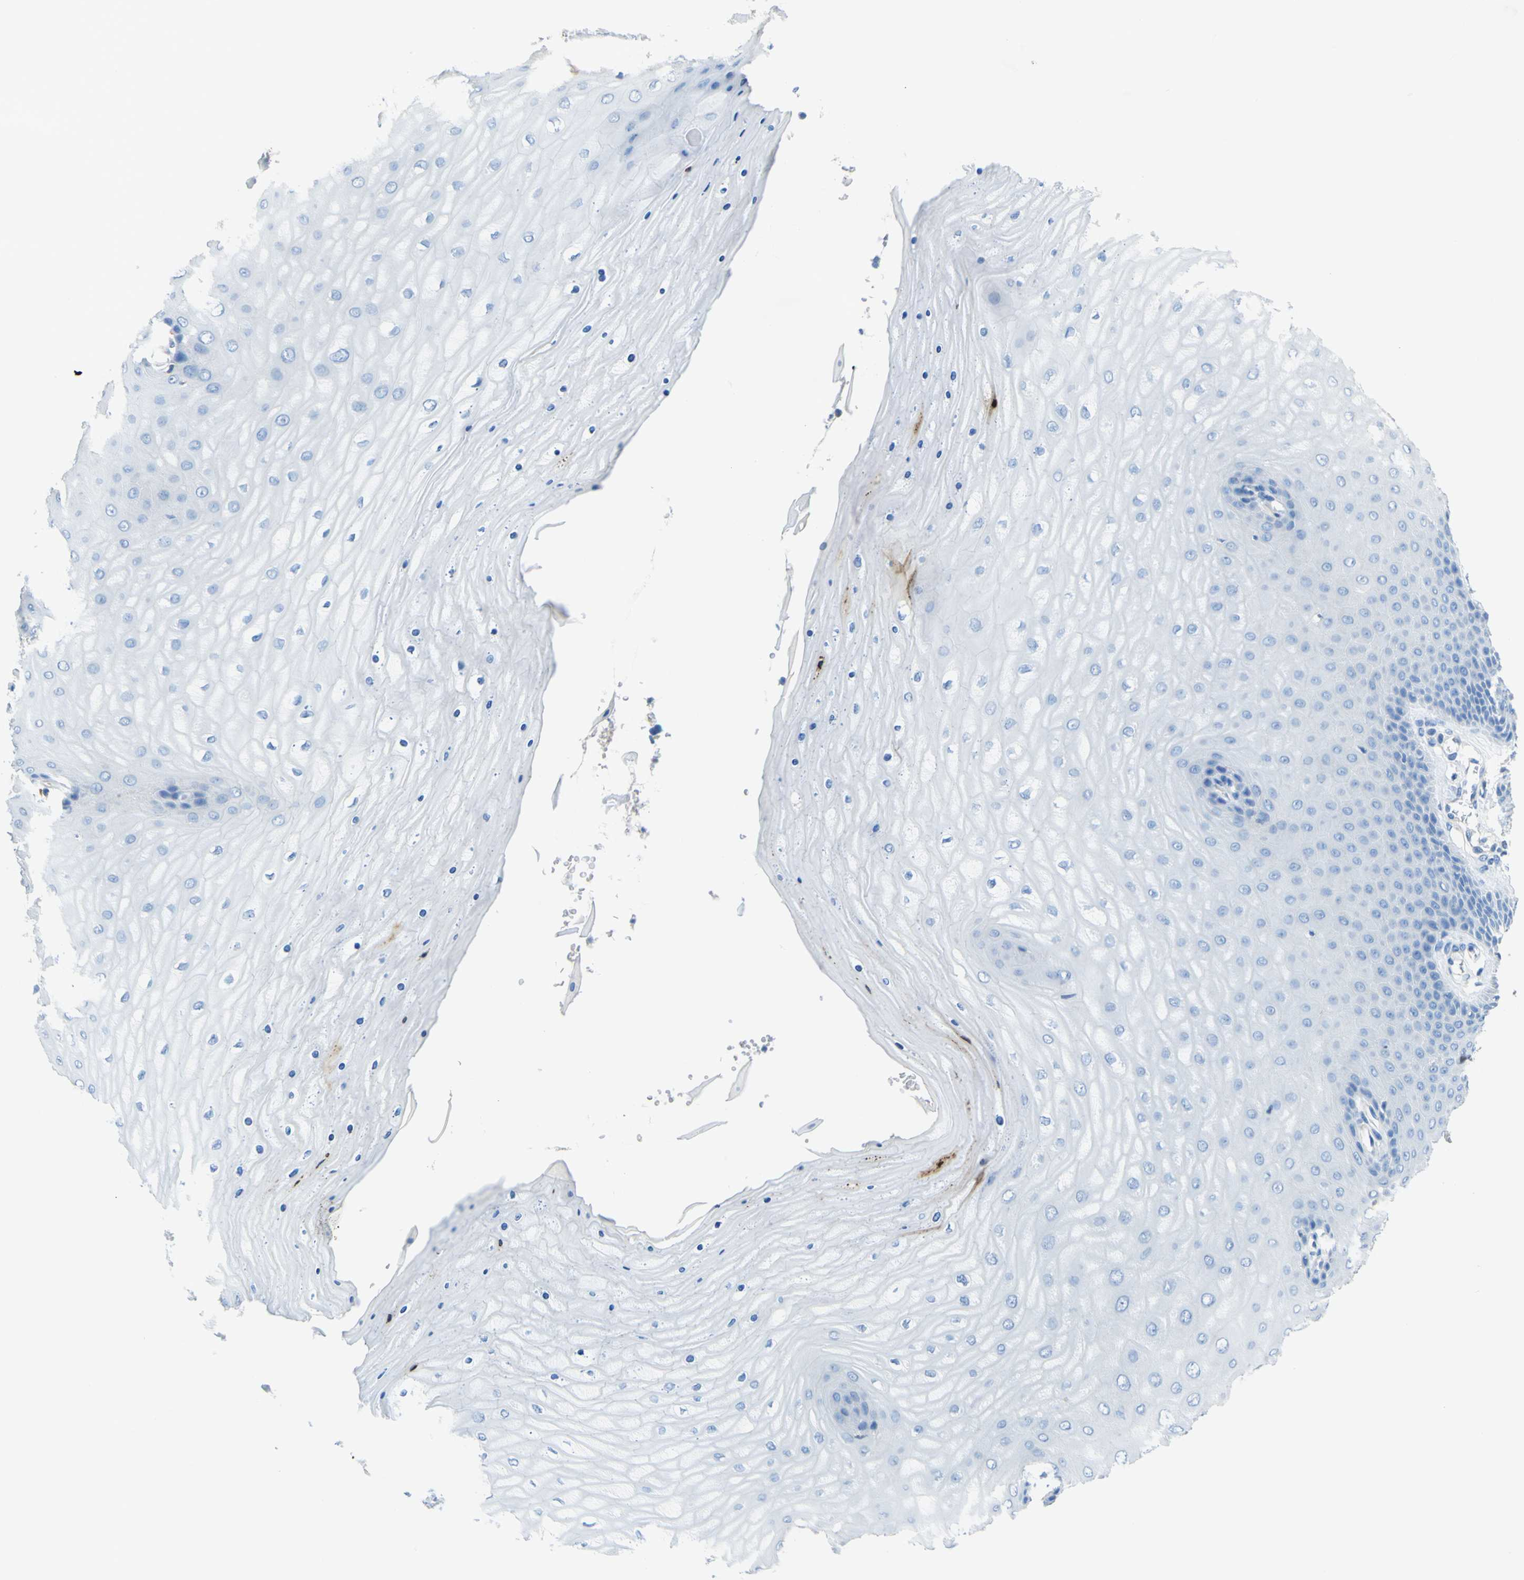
{"staining": {"intensity": "negative", "quantity": "none", "location": "none"}, "tissue": "cervix", "cell_type": "Glandular cells", "image_type": "normal", "snomed": [{"axis": "morphology", "description": "Normal tissue, NOS"}, {"axis": "topography", "description": "Cervix"}], "caption": "DAB (3,3'-diaminobenzidine) immunohistochemical staining of benign cervix shows no significant positivity in glandular cells.", "gene": "OGN", "patient": {"sex": "female", "age": 55}}